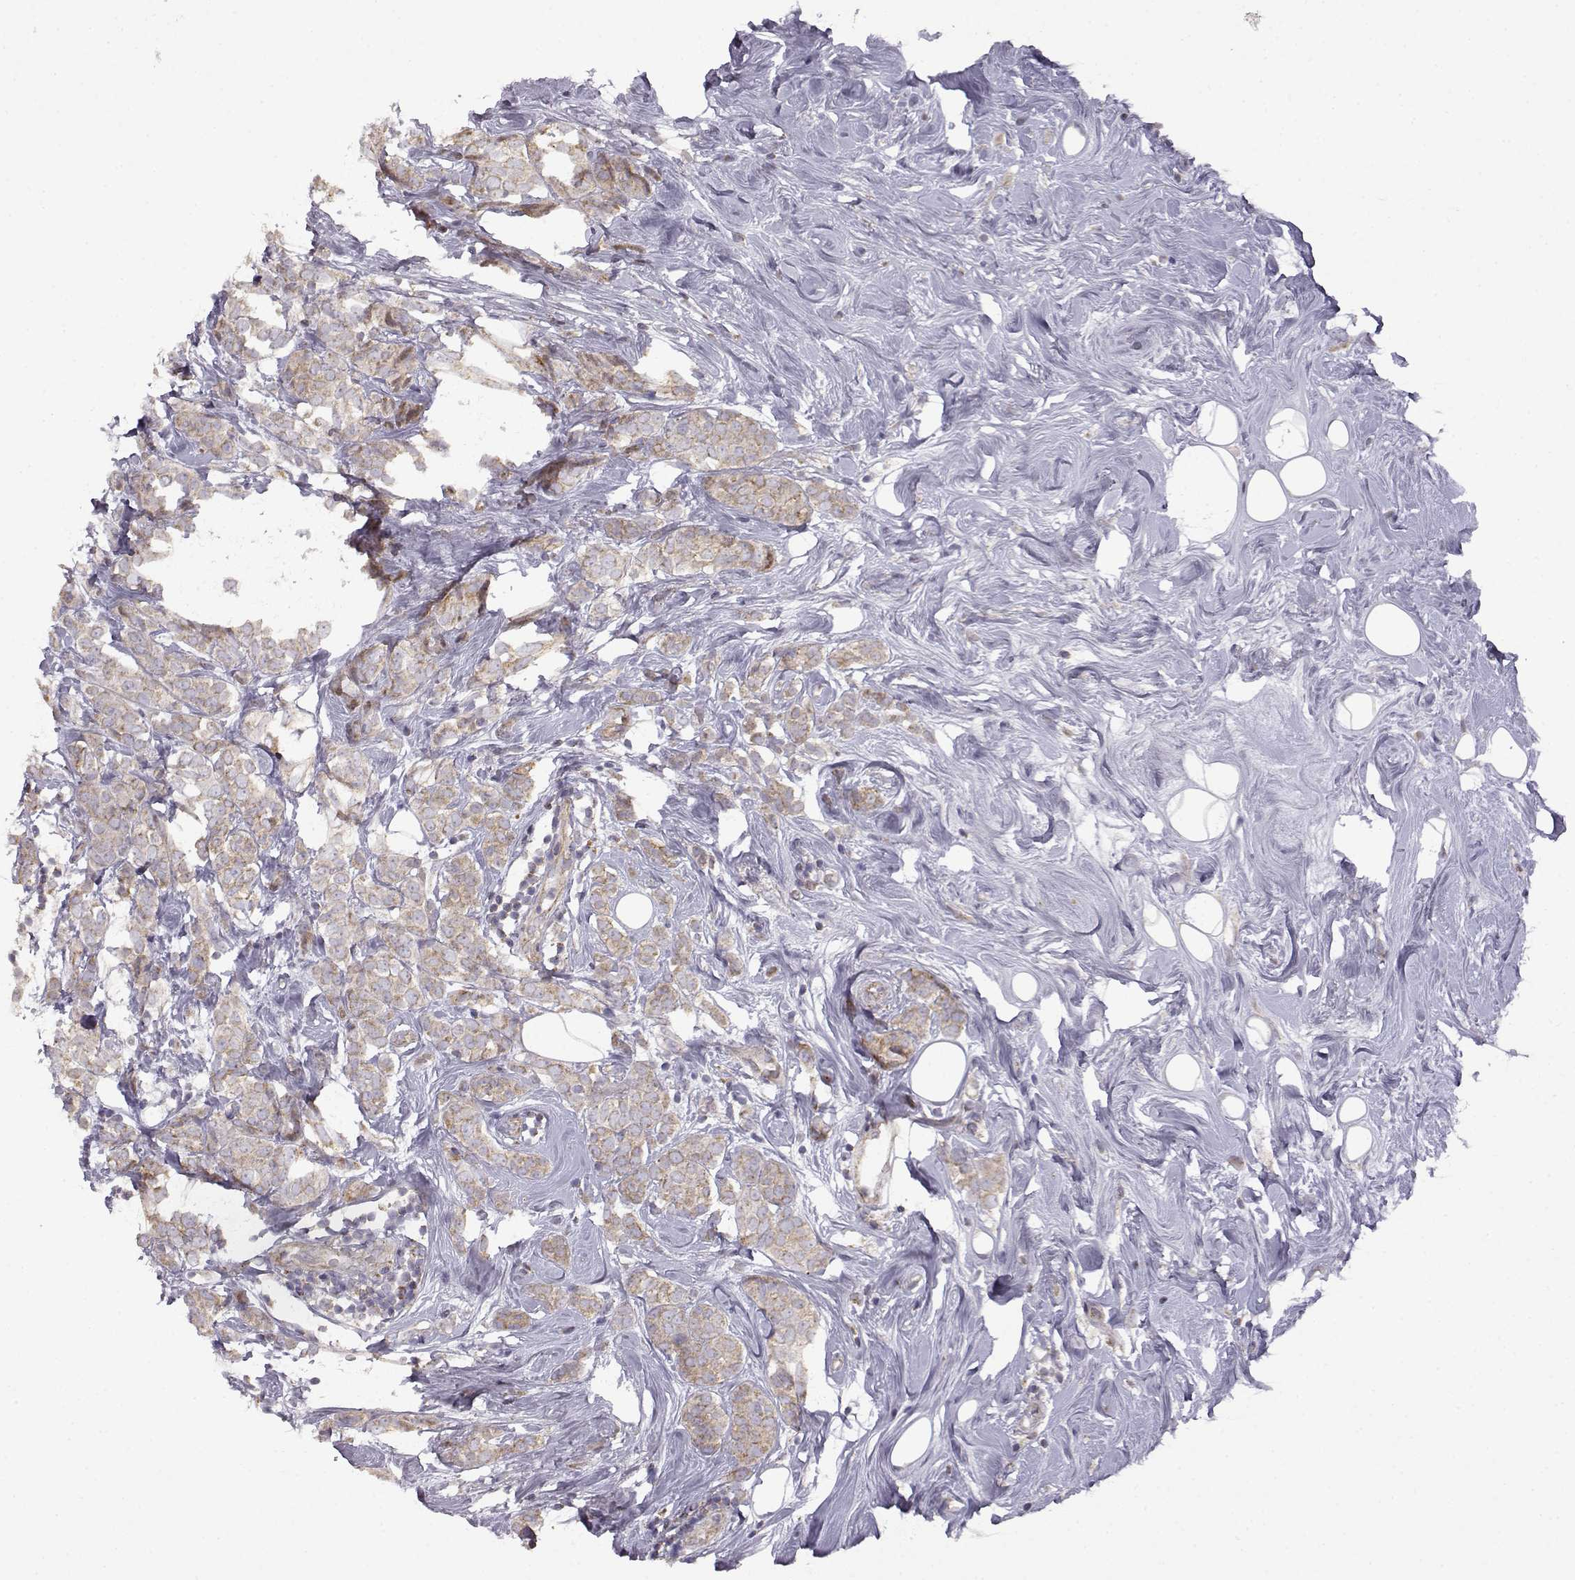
{"staining": {"intensity": "weak", "quantity": "25%-75%", "location": "cytoplasmic/membranous"}, "tissue": "breast cancer", "cell_type": "Tumor cells", "image_type": "cancer", "snomed": [{"axis": "morphology", "description": "Lobular carcinoma"}, {"axis": "topography", "description": "Breast"}], "caption": "About 25%-75% of tumor cells in human breast cancer reveal weak cytoplasmic/membranous protein staining as visualized by brown immunohistochemical staining.", "gene": "DDC", "patient": {"sex": "female", "age": 49}}